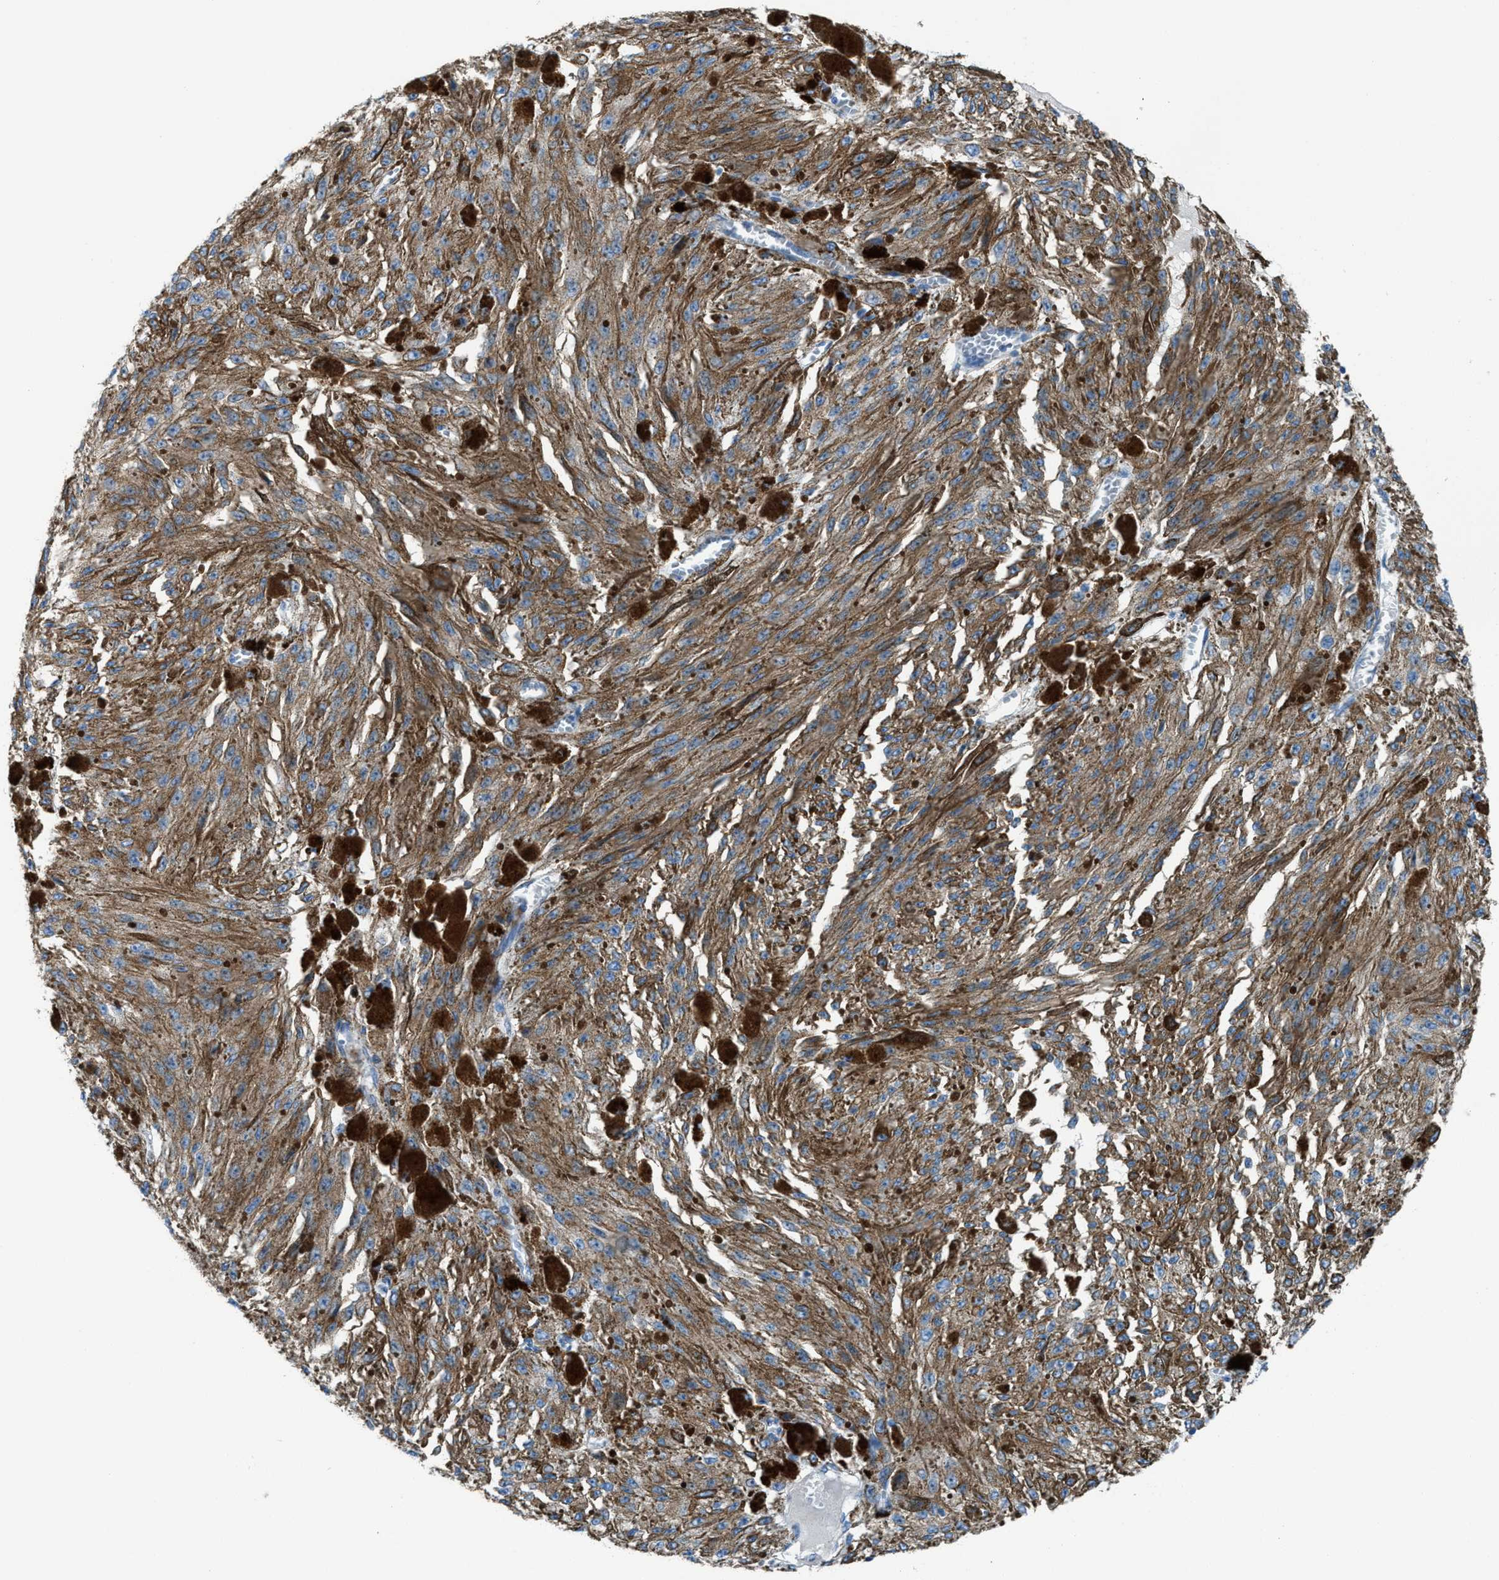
{"staining": {"intensity": "moderate", "quantity": ">75%", "location": "cytoplasmic/membranous"}, "tissue": "melanoma", "cell_type": "Tumor cells", "image_type": "cancer", "snomed": [{"axis": "morphology", "description": "Malignant melanoma, NOS"}, {"axis": "topography", "description": "Other"}], "caption": "A brown stain highlights moderate cytoplasmic/membranous expression of a protein in human melanoma tumor cells. (DAB IHC with brightfield microscopy, high magnification).", "gene": "CD1B", "patient": {"sex": "male", "age": 79}}